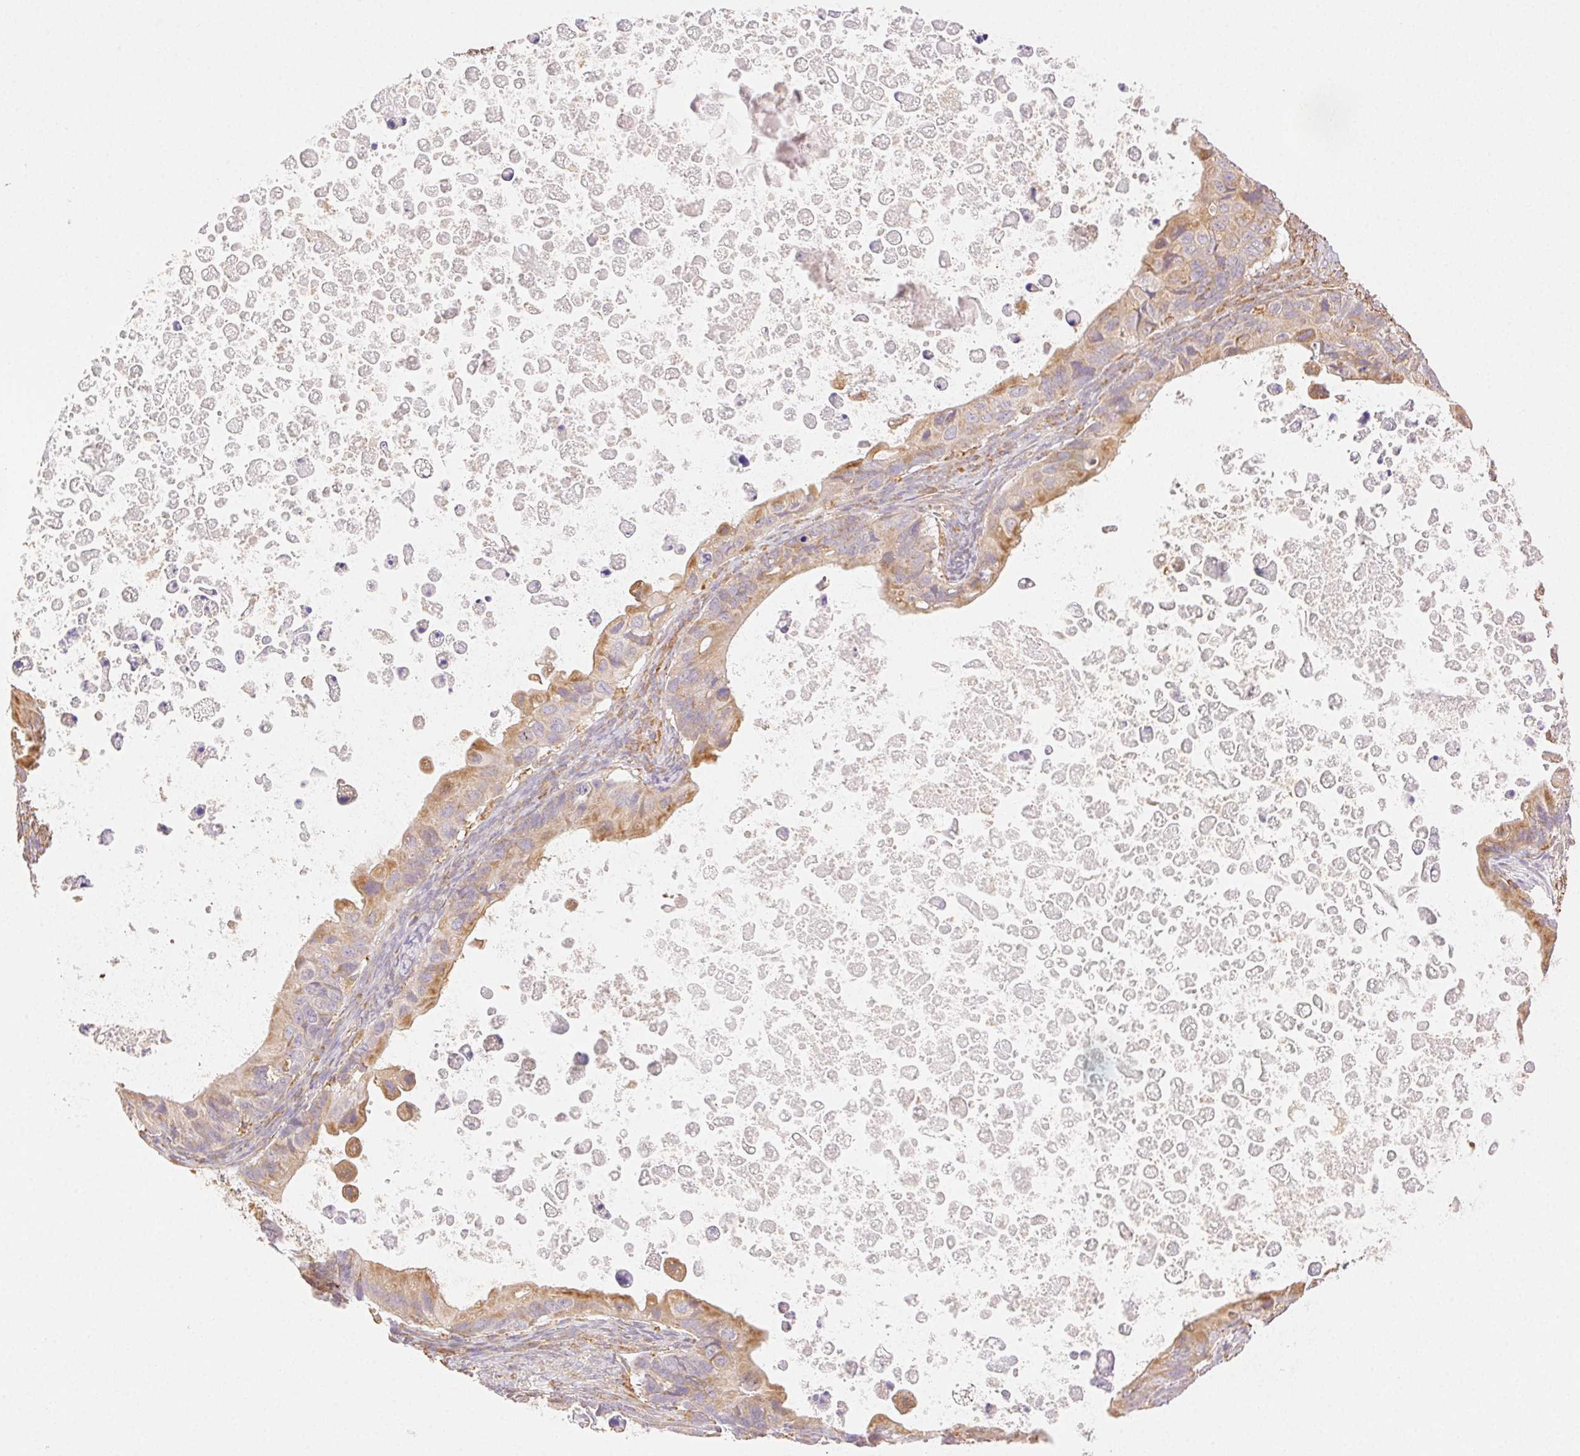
{"staining": {"intensity": "weak", "quantity": "25%-75%", "location": "cytoplasmic/membranous"}, "tissue": "ovarian cancer", "cell_type": "Tumor cells", "image_type": "cancer", "snomed": [{"axis": "morphology", "description": "Cystadenocarcinoma, mucinous, NOS"}, {"axis": "topography", "description": "Ovary"}], "caption": "IHC photomicrograph of human ovarian cancer stained for a protein (brown), which displays low levels of weak cytoplasmic/membranous expression in approximately 25%-75% of tumor cells.", "gene": "ENTREP1", "patient": {"sex": "female", "age": 64}}